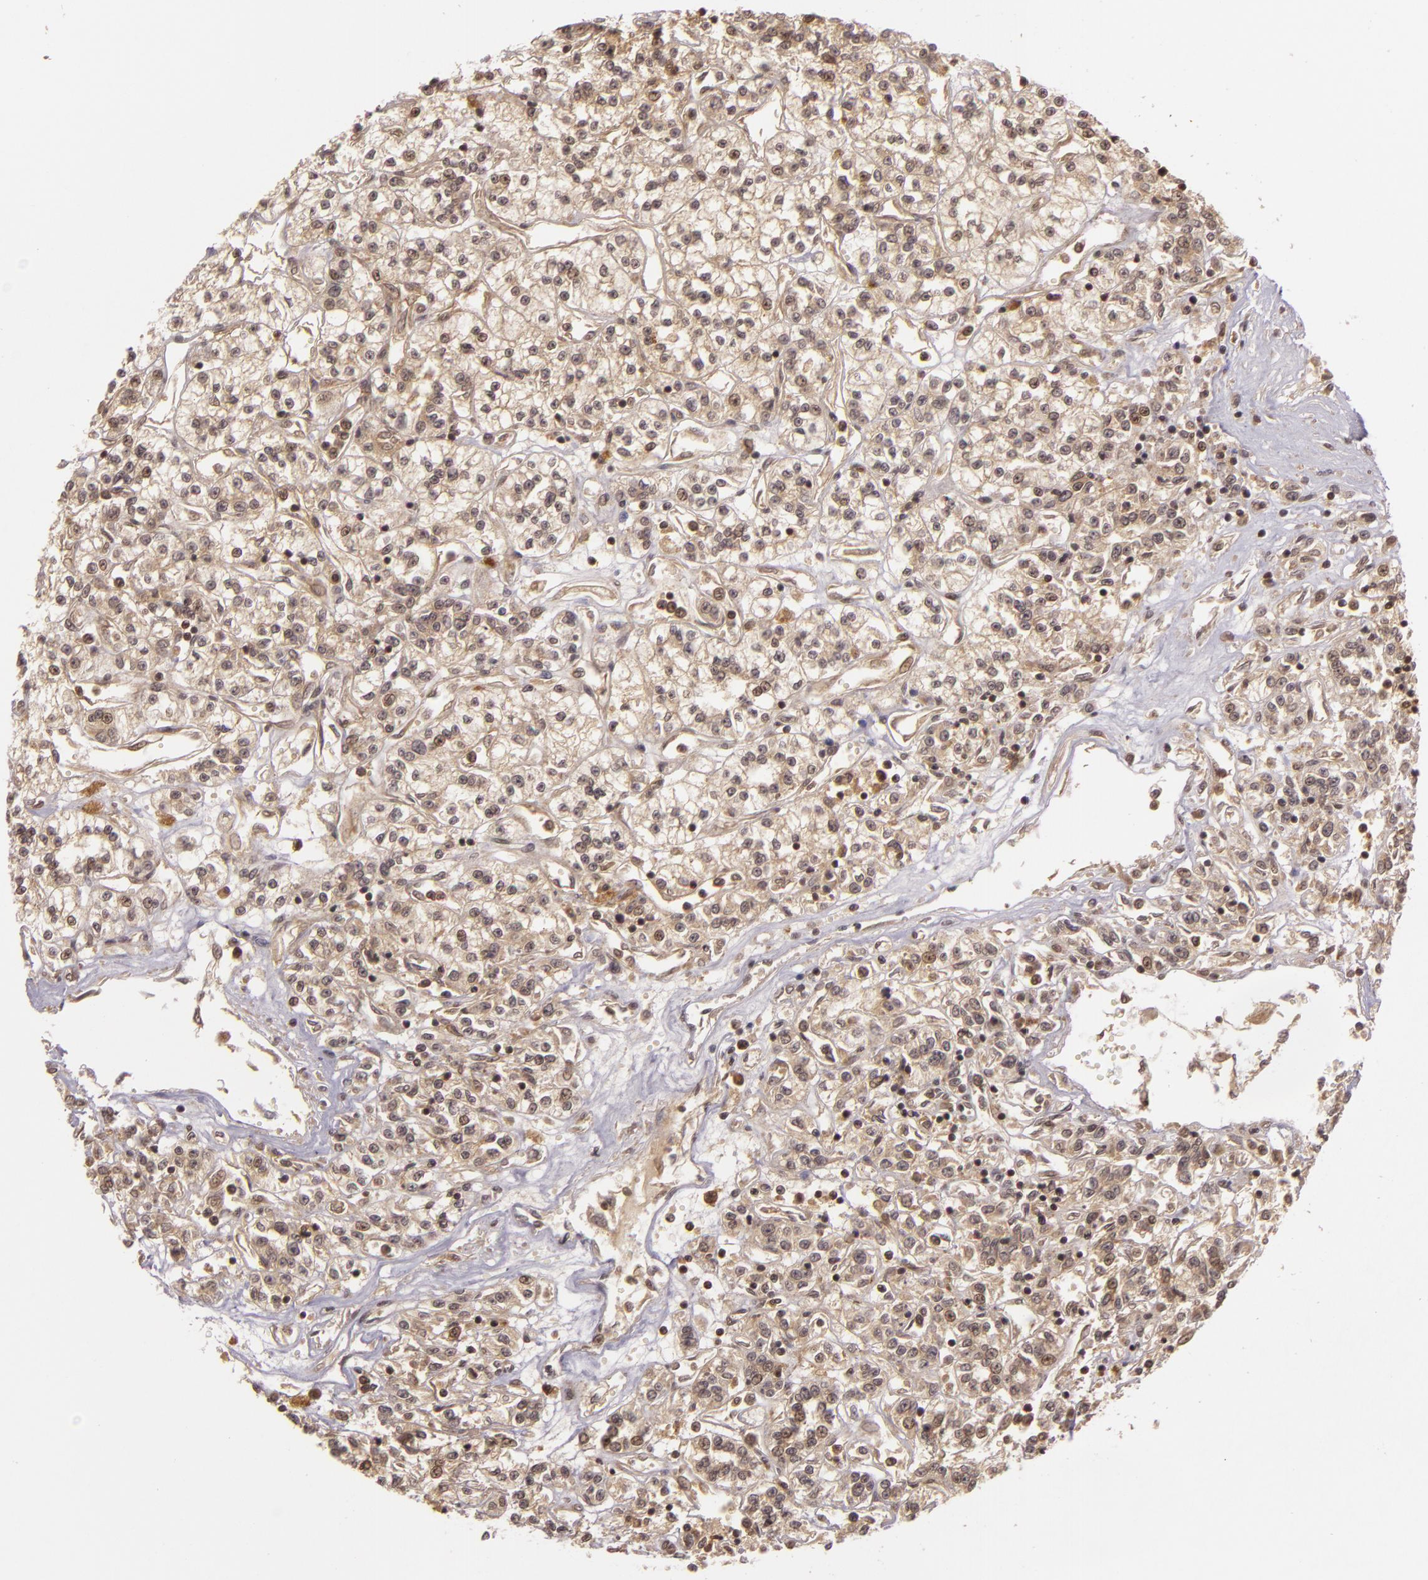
{"staining": {"intensity": "weak", "quantity": "25%-75%", "location": "cytoplasmic/membranous,nuclear"}, "tissue": "renal cancer", "cell_type": "Tumor cells", "image_type": "cancer", "snomed": [{"axis": "morphology", "description": "Adenocarcinoma, NOS"}, {"axis": "topography", "description": "Kidney"}], "caption": "Immunohistochemical staining of renal adenocarcinoma displays weak cytoplasmic/membranous and nuclear protein expression in approximately 25%-75% of tumor cells.", "gene": "TXNRD2", "patient": {"sex": "female", "age": 76}}